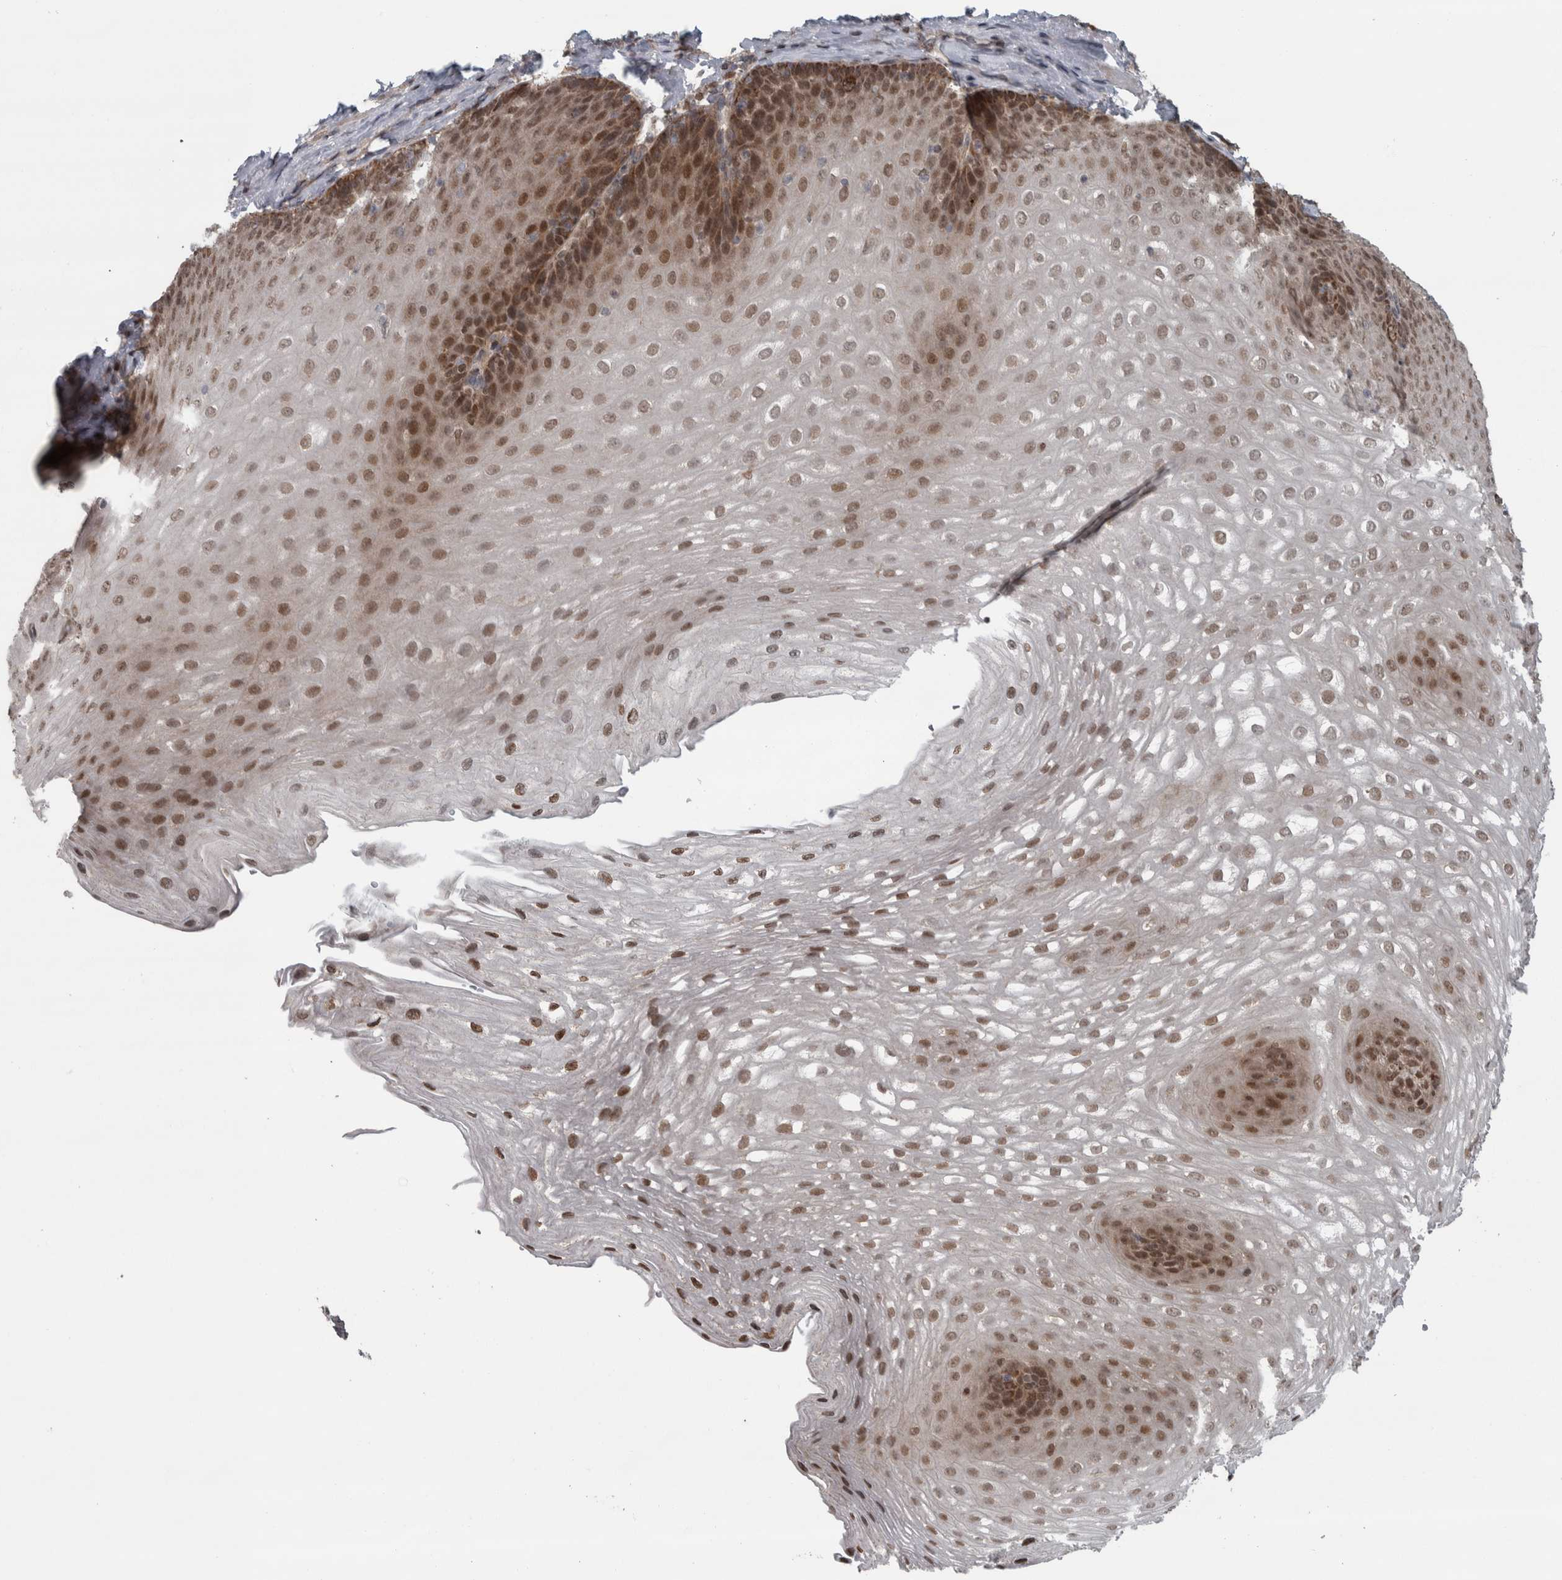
{"staining": {"intensity": "moderate", "quantity": ">75%", "location": "cytoplasmic/membranous,nuclear"}, "tissue": "esophagus", "cell_type": "Squamous epithelial cells", "image_type": "normal", "snomed": [{"axis": "morphology", "description": "Normal tissue, NOS"}, {"axis": "topography", "description": "Esophagus"}], "caption": "A medium amount of moderate cytoplasmic/membranous,nuclear staining is identified in approximately >75% of squamous epithelial cells in normal esophagus. (IHC, brightfield microscopy, high magnification).", "gene": "CWC27", "patient": {"sex": "female", "age": 66}}